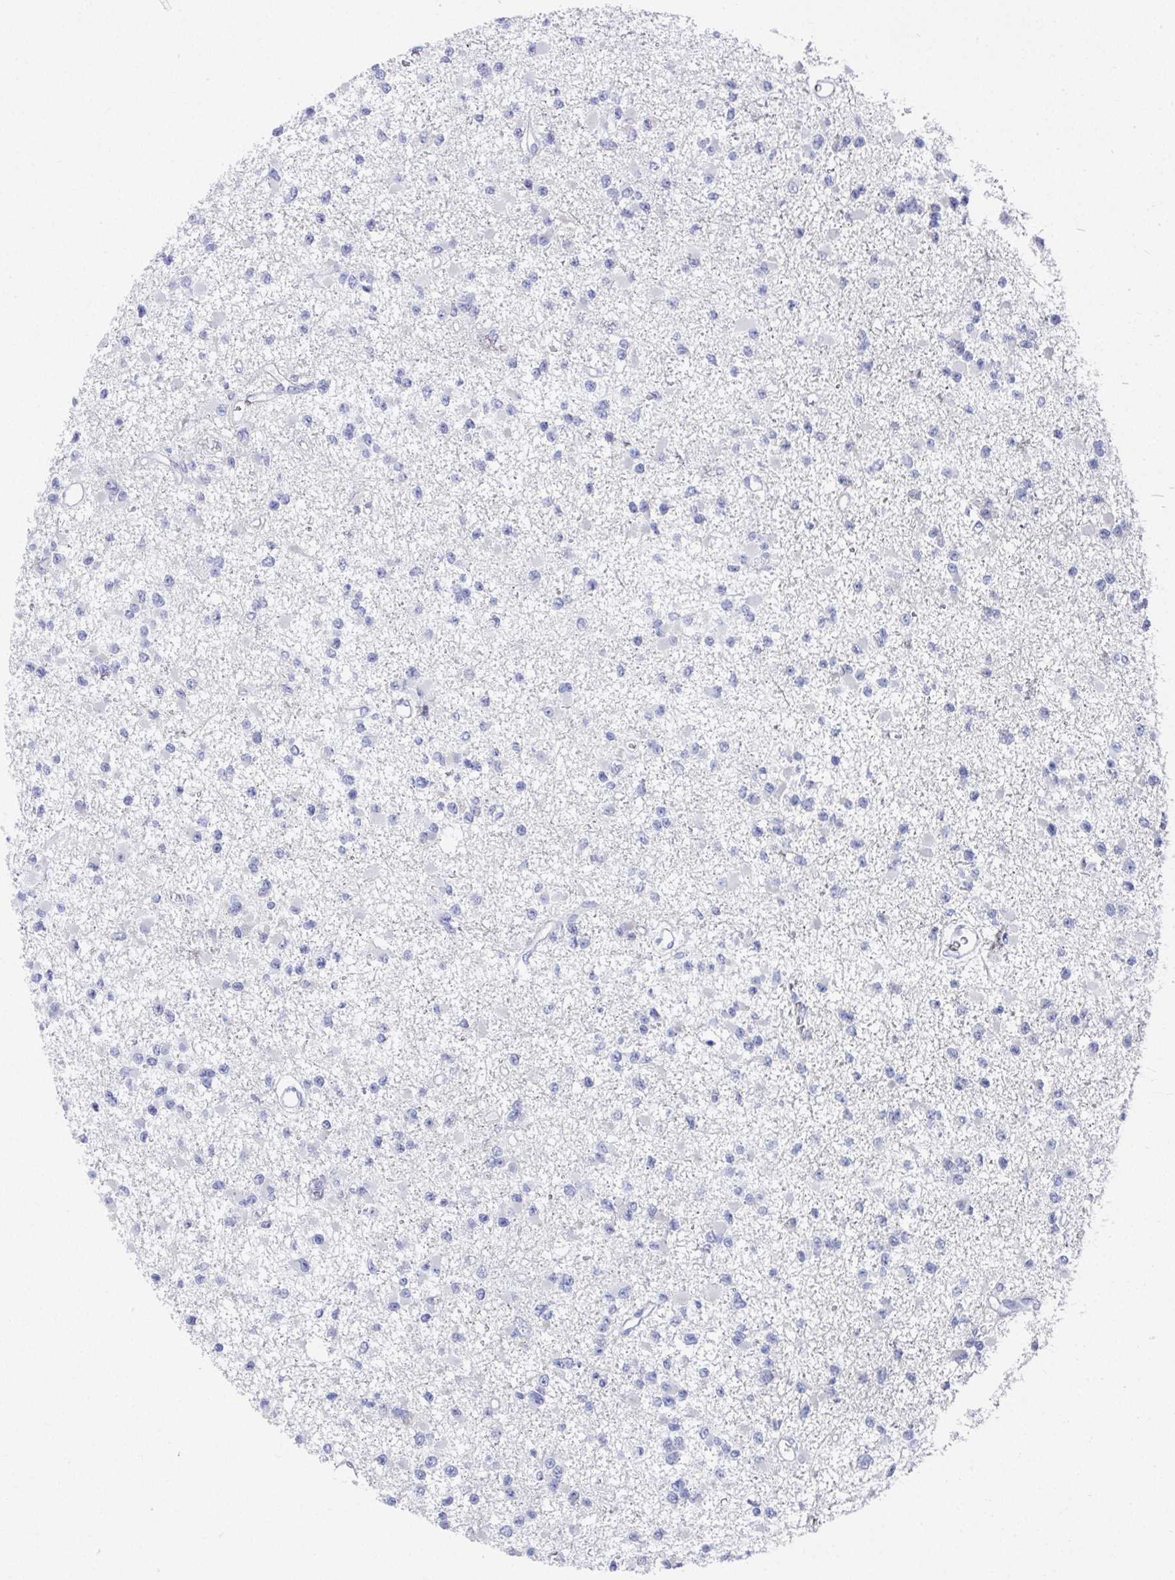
{"staining": {"intensity": "negative", "quantity": "none", "location": "none"}, "tissue": "glioma", "cell_type": "Tumor cells", "image_type": "cancer", "snomed": [{"axis": "morphology", "description": "Glioma, malignant, Low grade"}, {"axis": "topography", "description": "Brain"}], "caption": "DAB (3,3'-diaminobenzidine) immunohistochemical staining of human glioma reveals no significant expression in tumor cells. (Stains: DAB (3,3'-diaminobenzidine) IHC with hematoxylin counter stain, Microscopy: brightfield microscopy at high magnification).", "gene": "GRIA1", "patient": {"sex": "female", "age": 22}}